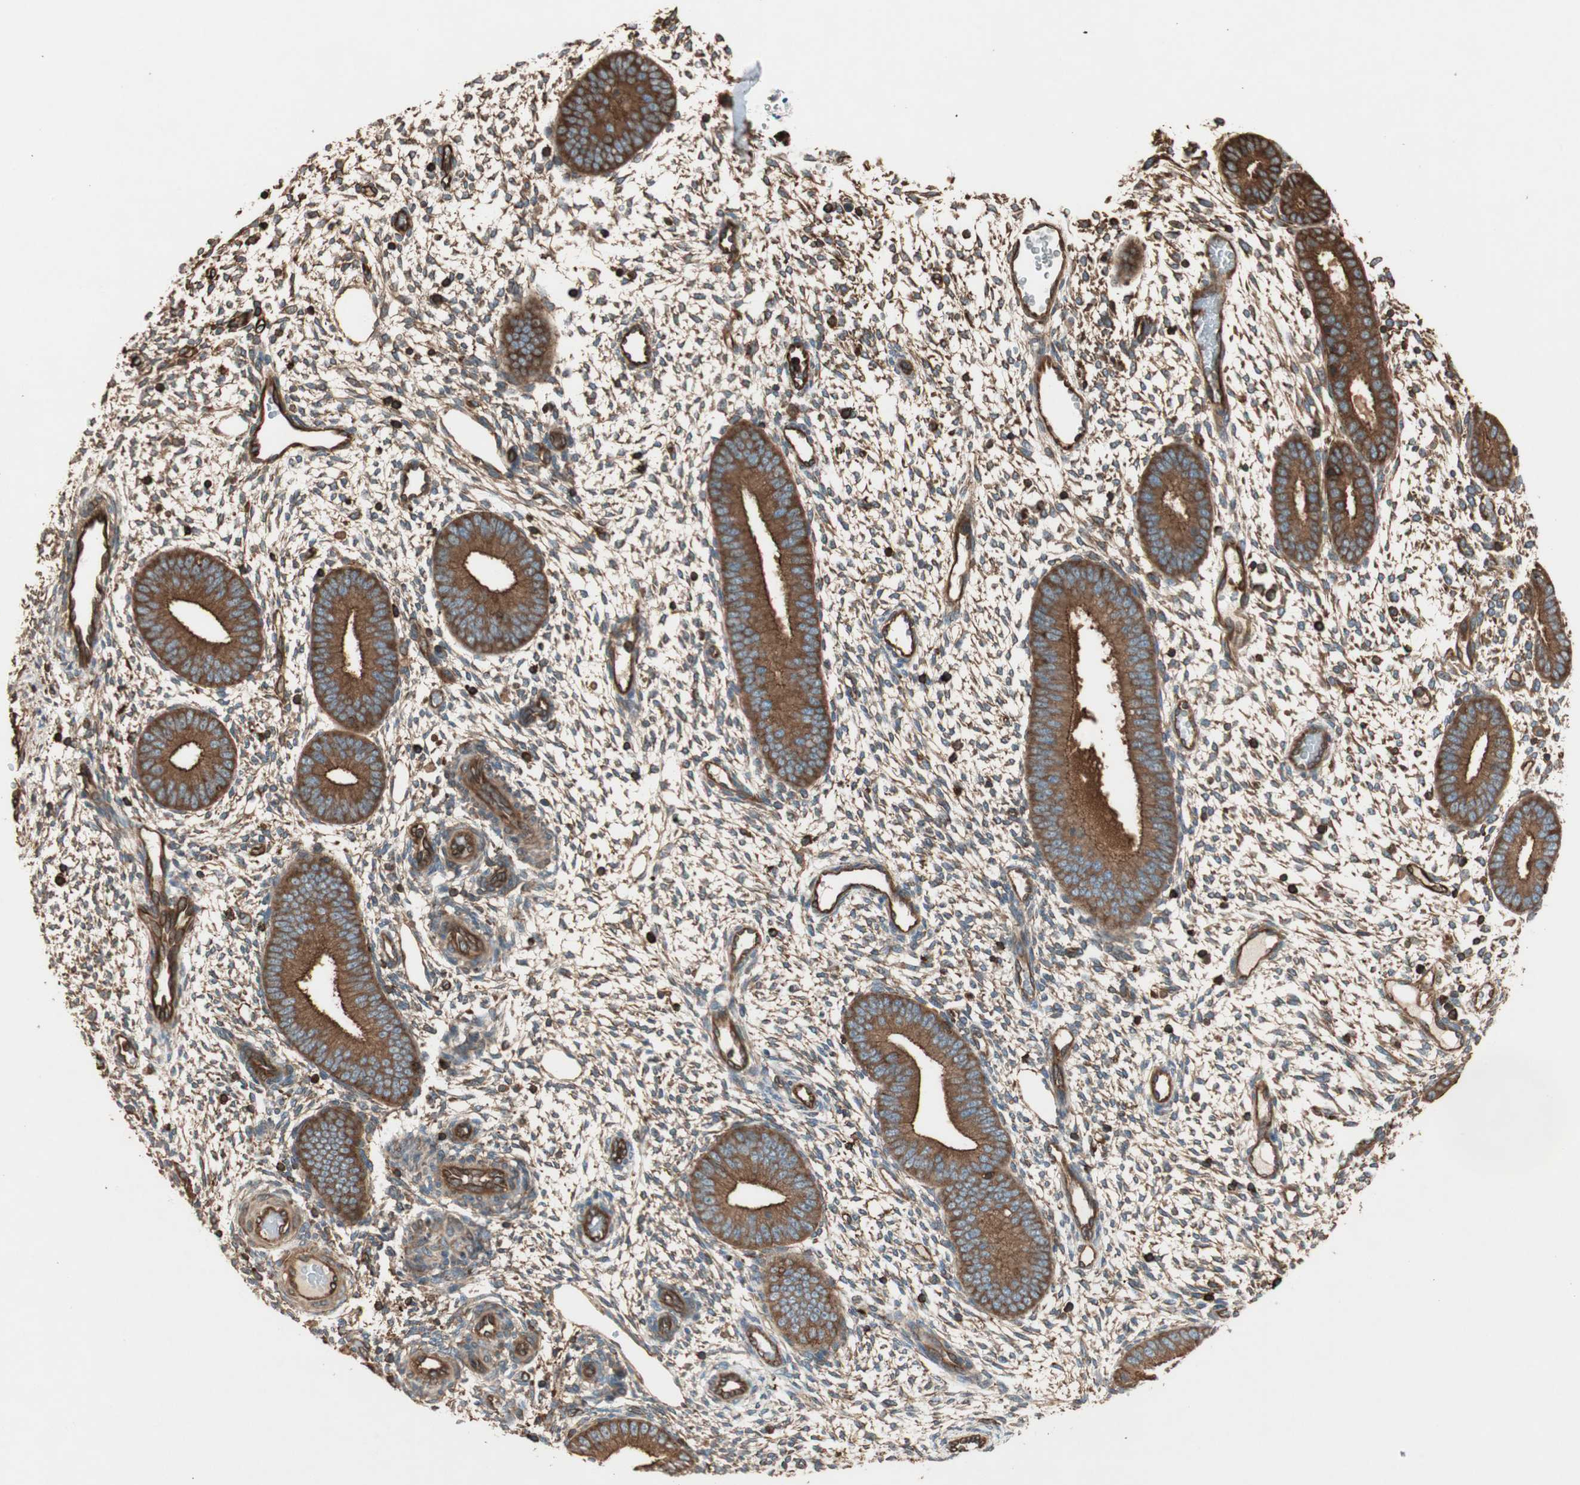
{"staining": {"intensity": "moderate", "quantity": "25%-75%", "location": "cytoplasmic/membranous"}, "tissue": "endometrium", "cell_type": "Cells in endometrial stroma", "image_type": "normal", "snomed": [{"axis": "morphology", "description": "Normal tissue, NOS"}, {"axis": "topography", "description": "Endometrium"}], "caption": "Moderate cytoplasmic/membranous protein staining is present in approximately 25%-75% of cells in endometrial stroma in endometrium. The protein of interest is stained brown, and the nuclei are stained in blue (DAB IHC with brightfield microscopy, high magnification).", "gene": "TCP11L1", "patient": {"sex": "female", "age": 42}}